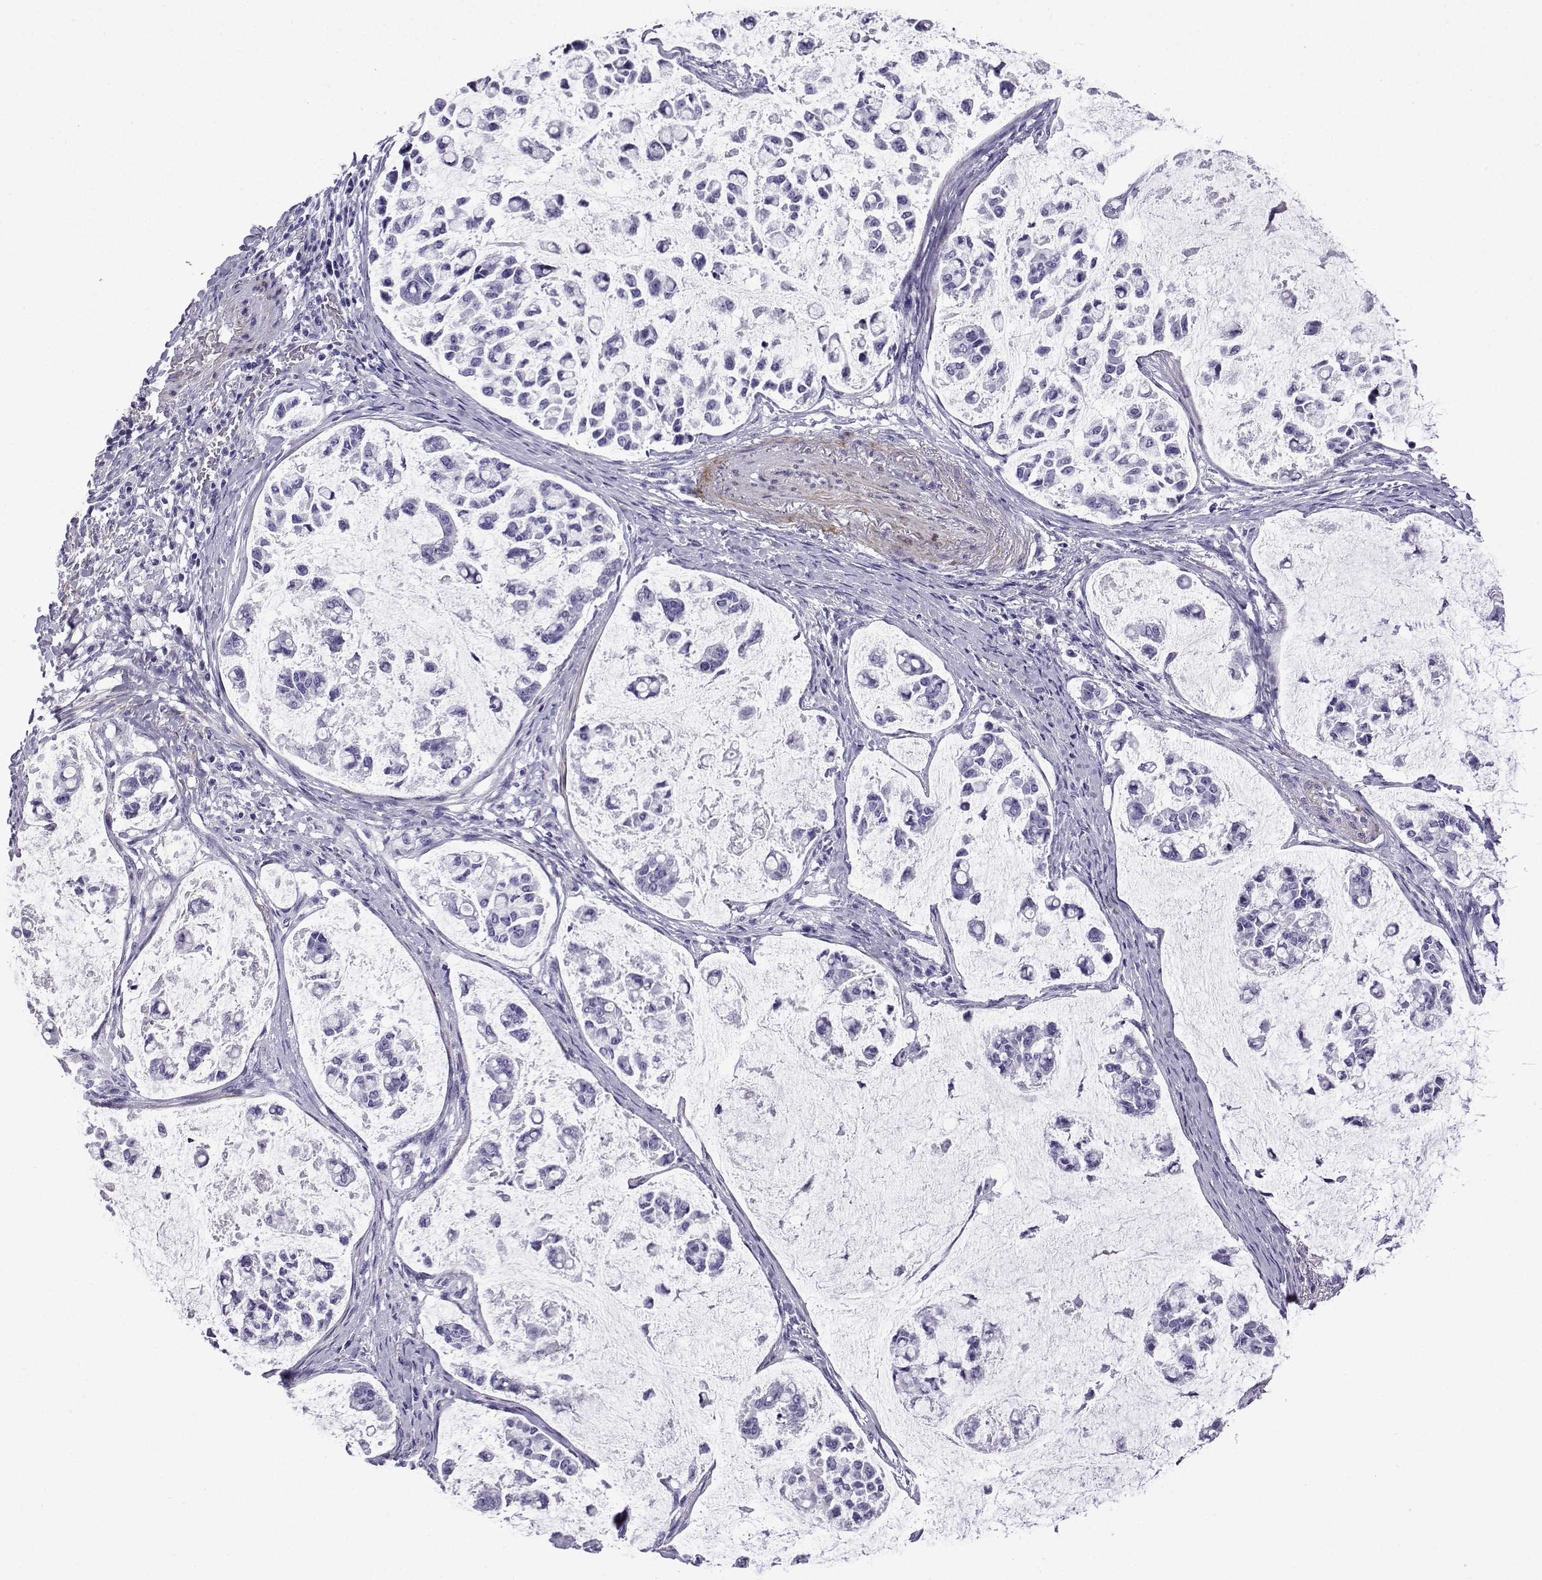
{"staining": {"intensity": "negative", "quantity": "none", "location": "none"}, "tissue": "stomach cancer", "cell_type": "Tumor cells", "image_type": "cancer", "snomed": [{"axis": "morphology", "description": "Adenocarcinoma, NOS"}, {"axis": "topography", "description": "Stomach"}], "caption": "A high-resolution photomicrograph shows immunohistochemistry staining of stomach cancer (adenocarcinoma), which reveals no significant staining in tumor cells.", "gene": "KCNF1", "patient": {"sex": "male", "age": 82}}